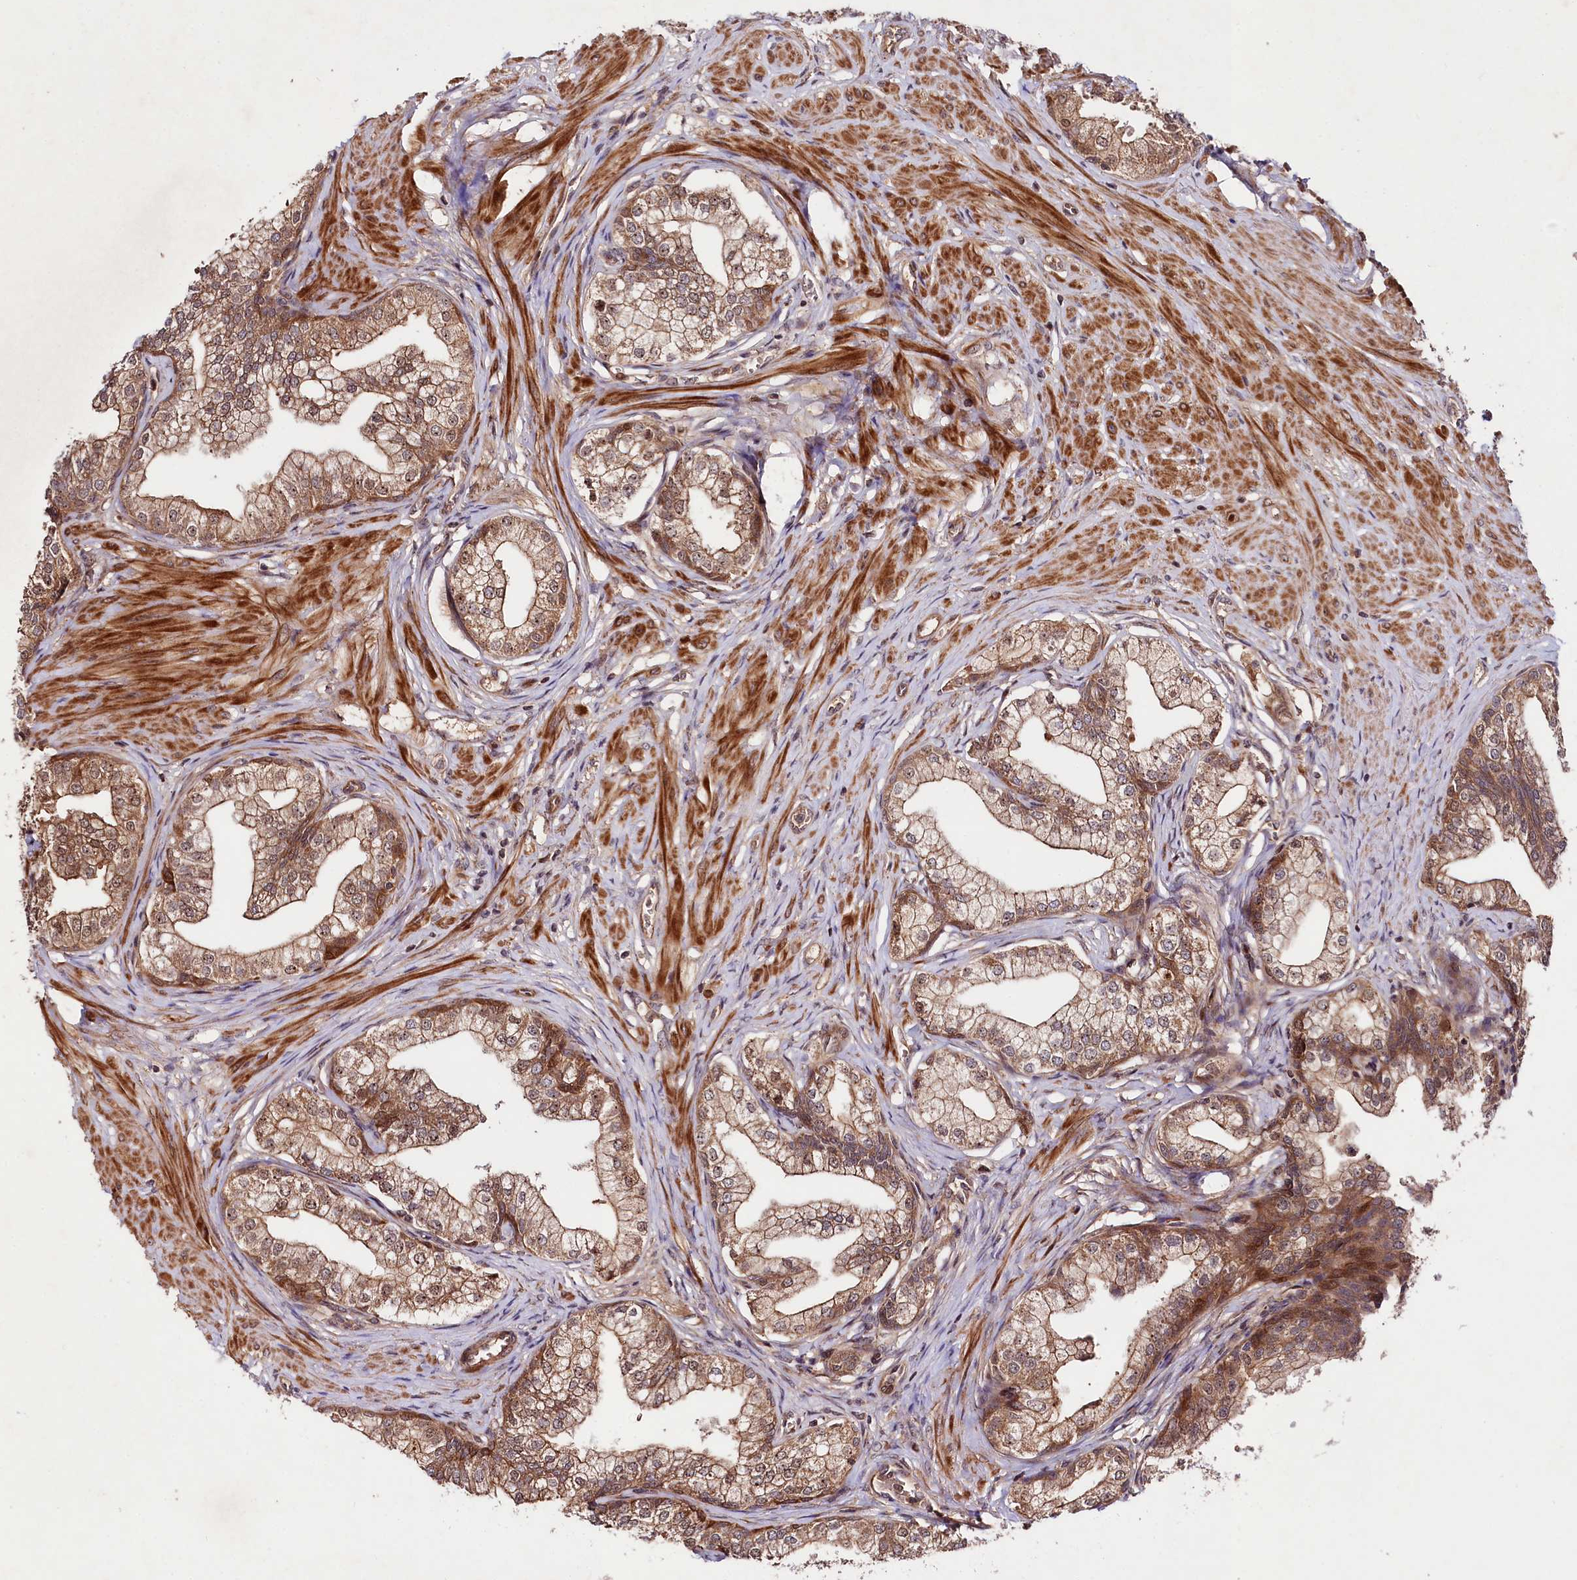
{"staining": {"intensity": "moderate", "quantity": ">75%", "location": "cytoplasmic/membranous"}, "tissue": "prostate", "cell_type": "Glandular cells", "image_type": "normal", "snomed": [{"axis": "morphology", "description": "Normal tissue, NOS"}, {"axis": "topography", "description": "Prostate"}], "caption": "Glandular cells reveal medium levels of moderate cytoplasmic/membranous positivity in about >75% of cells in unremarkable human prostate.", "gene": "NEDD1", "patient": {"sex": "male", "age": 60}}